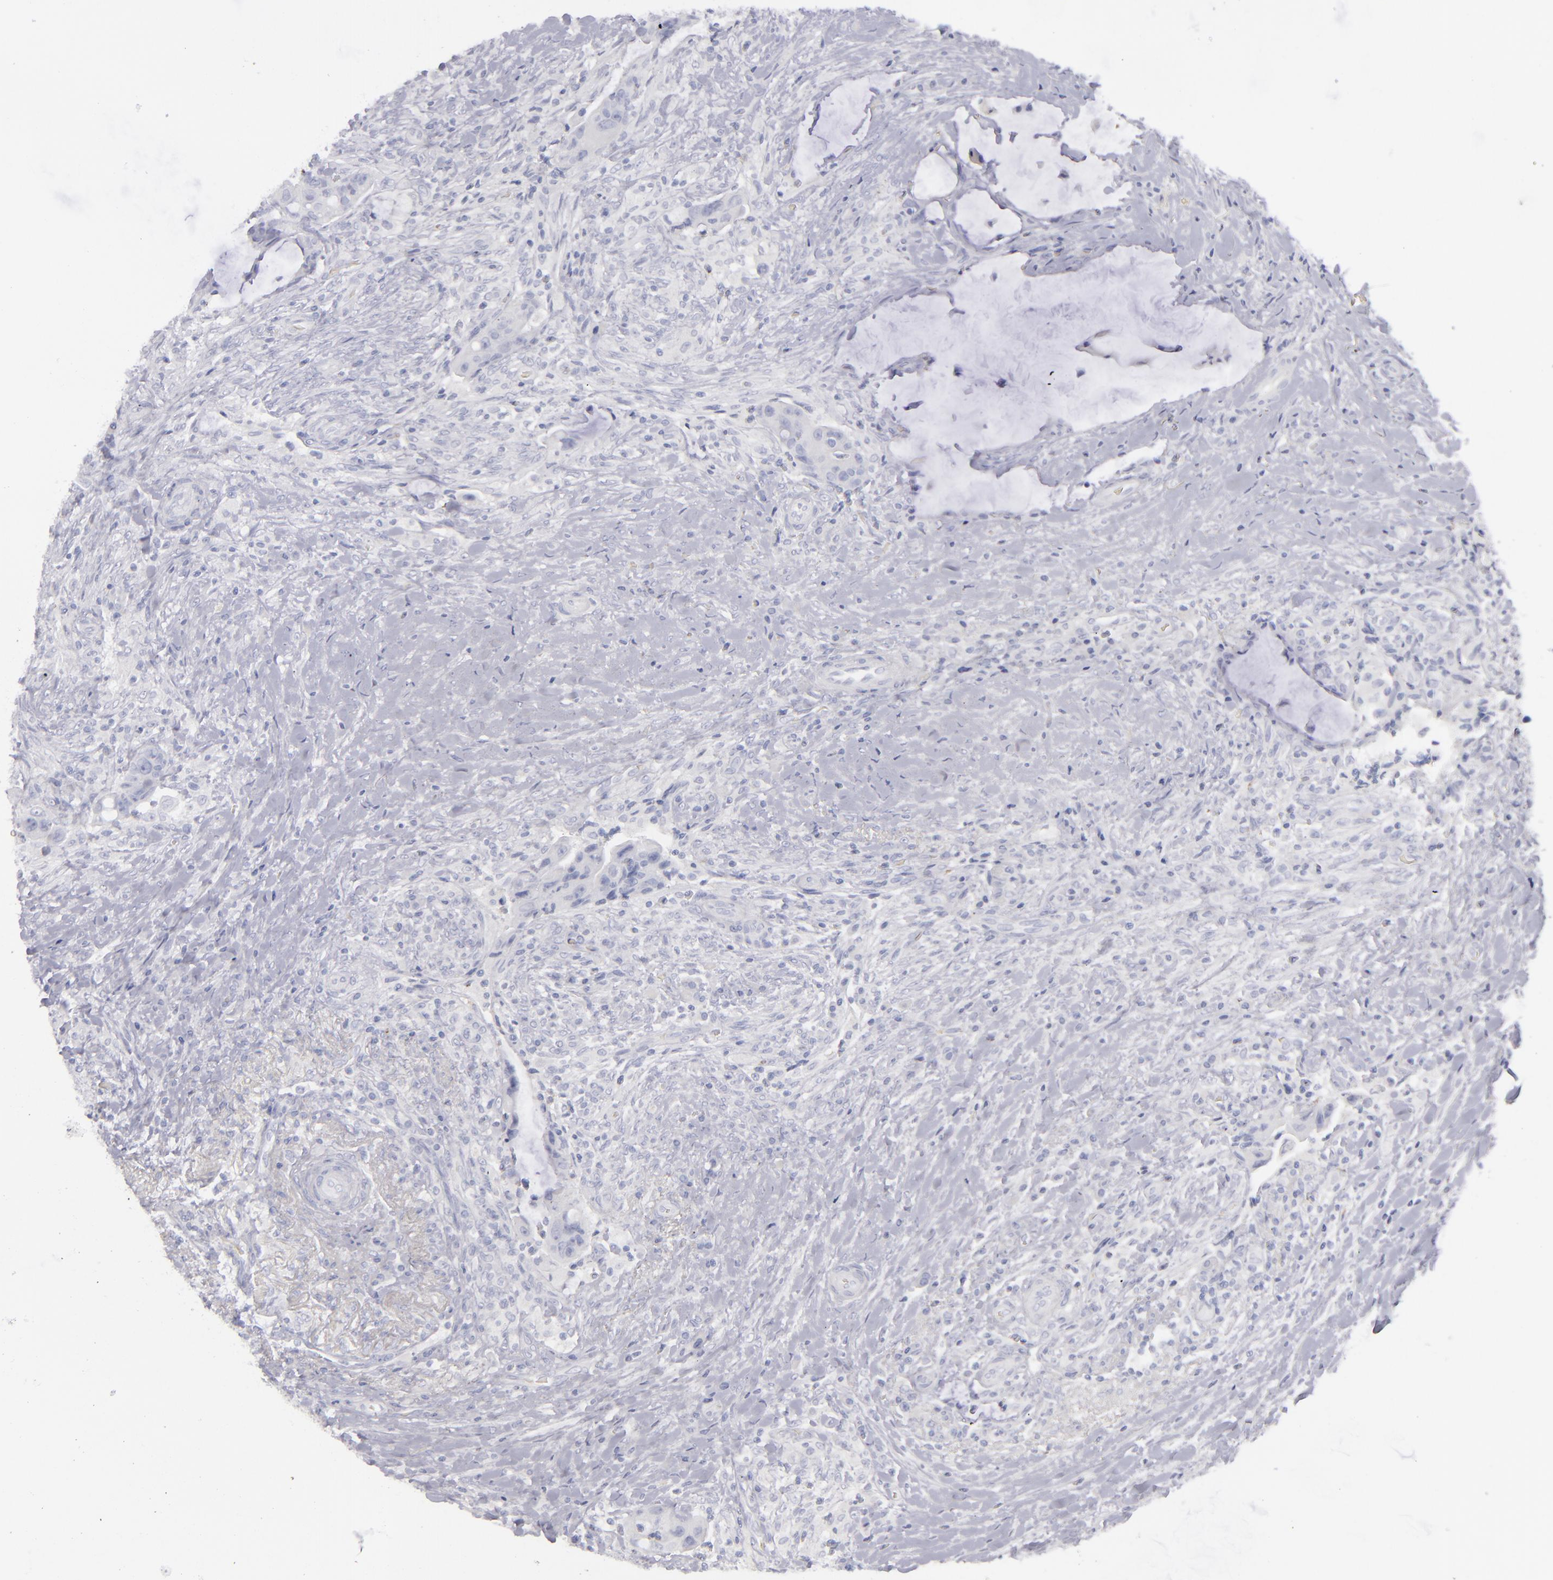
{"staining": {"intensity": "negative", "quantity": "none", "location": "none"}, "tissue": "colorectal cancer", "cell_type": "Tumor cells", "image_type": "cancer", "snomed": [{"axis": "morphology", "description": "Adenocarcinoma, NOS"}, {"axis": "topography", "description": "Rectum"}], "caption": "Immunohistochemistry of human colorectal cancer (adenocarcinoma) displays no positivity in tumor cells.", "gene": "CD22", "patient": {"sex": "female", "age": 71}}